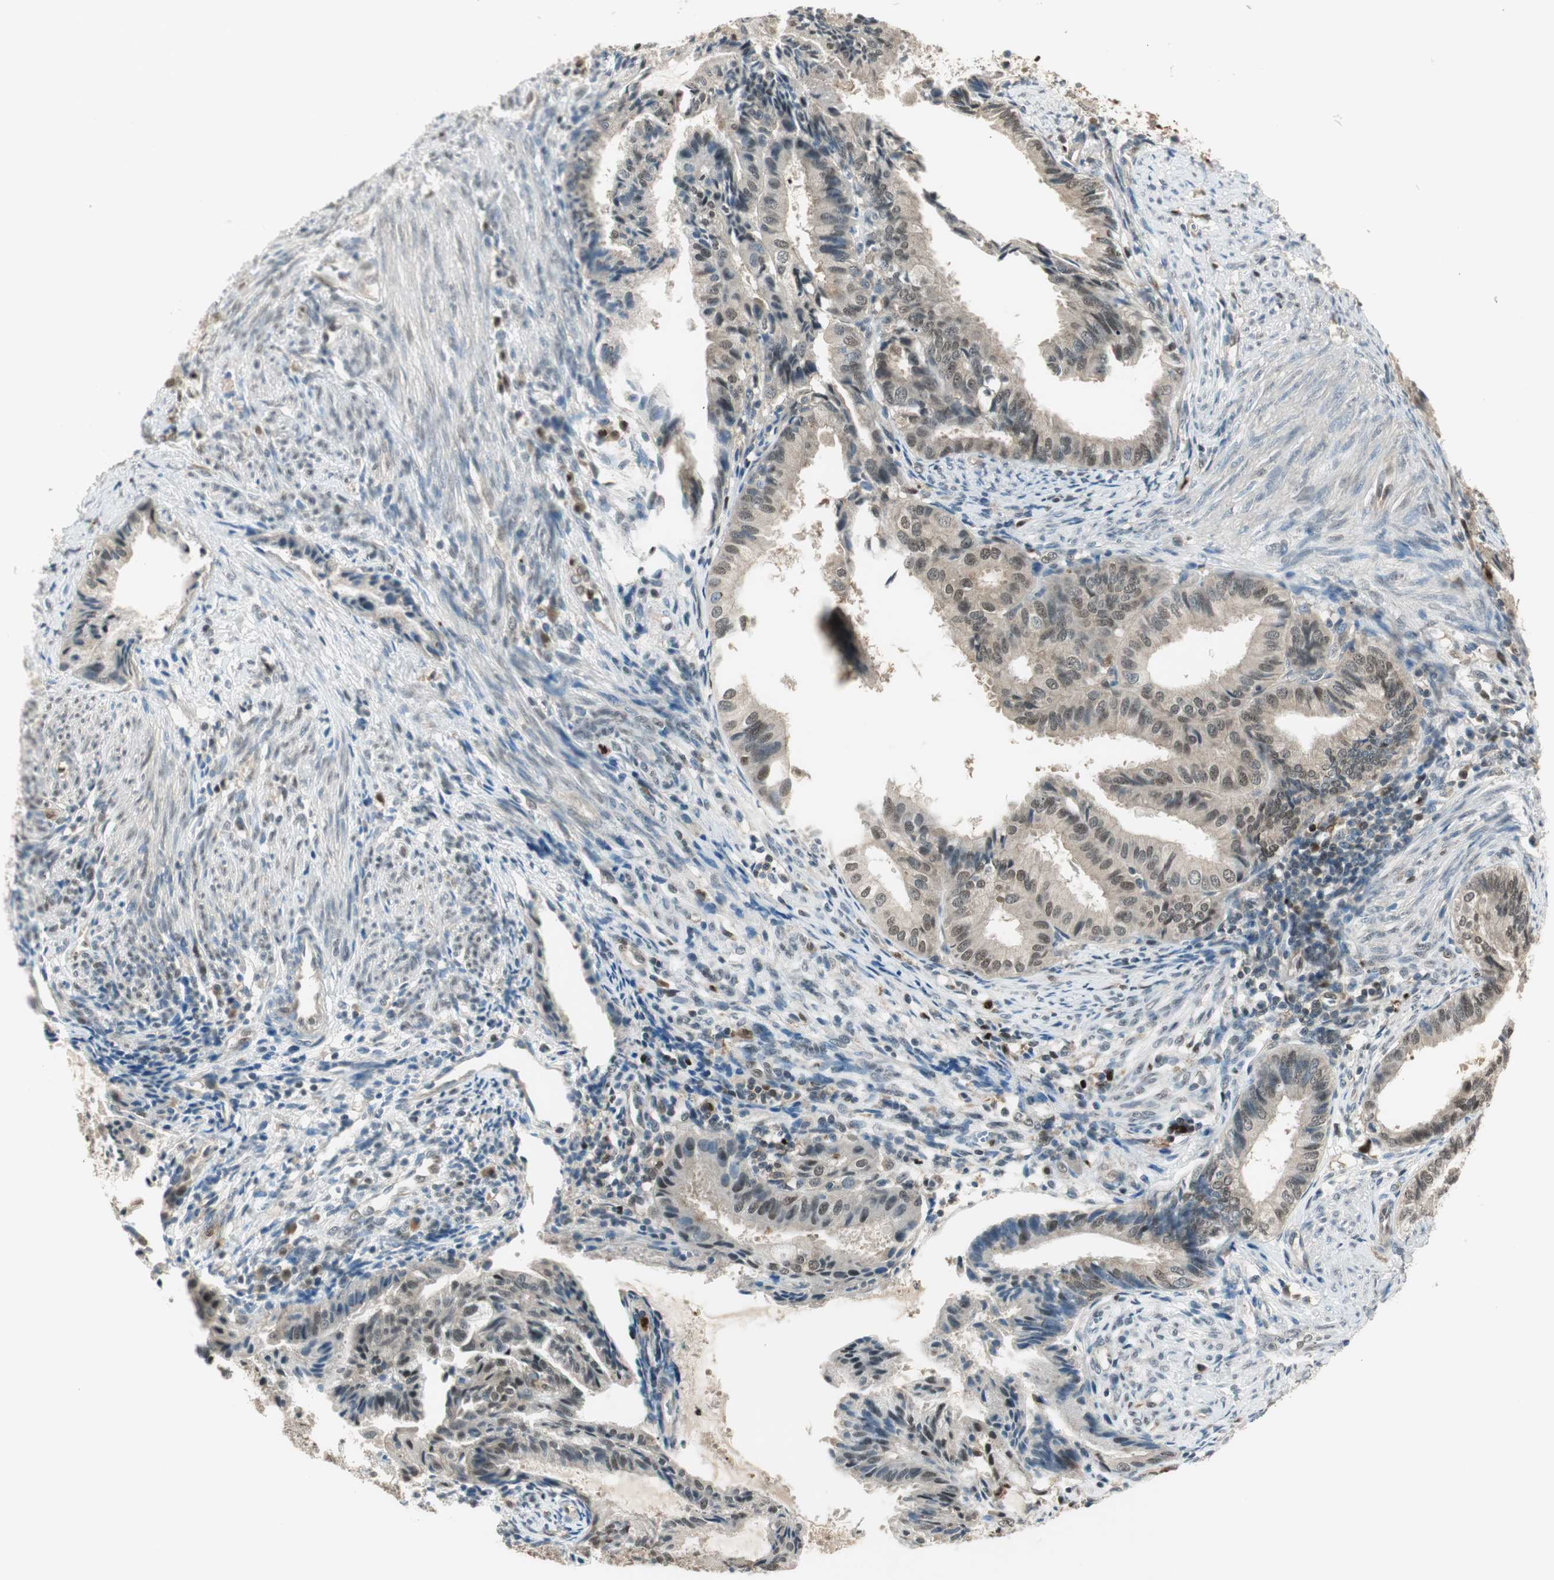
{"staining": {"intensity": "weak", "quantity": "25%-75%", "location": "cytoplasmic/membranous,nuclear"}, "tissue": "endometrial cancer", "cell_type": "Tumor cells", "image_type": "cancer", "snomed": [{"axis": "morphology", "description": "Adenocarcinoma, NOS"}, {"axis": "topography", "description": "Endometrium"}], "caption": "DAB (3,3'-diaminobenzidine) immunohistochemical staining of human endometrial cancer displays weak cytoplasmic/membranous and nuclear protein expression in approximately 25%-75% of tumor cells.", "gene": "LTA4H", "patient": {"sex": "female", "age": 86}}